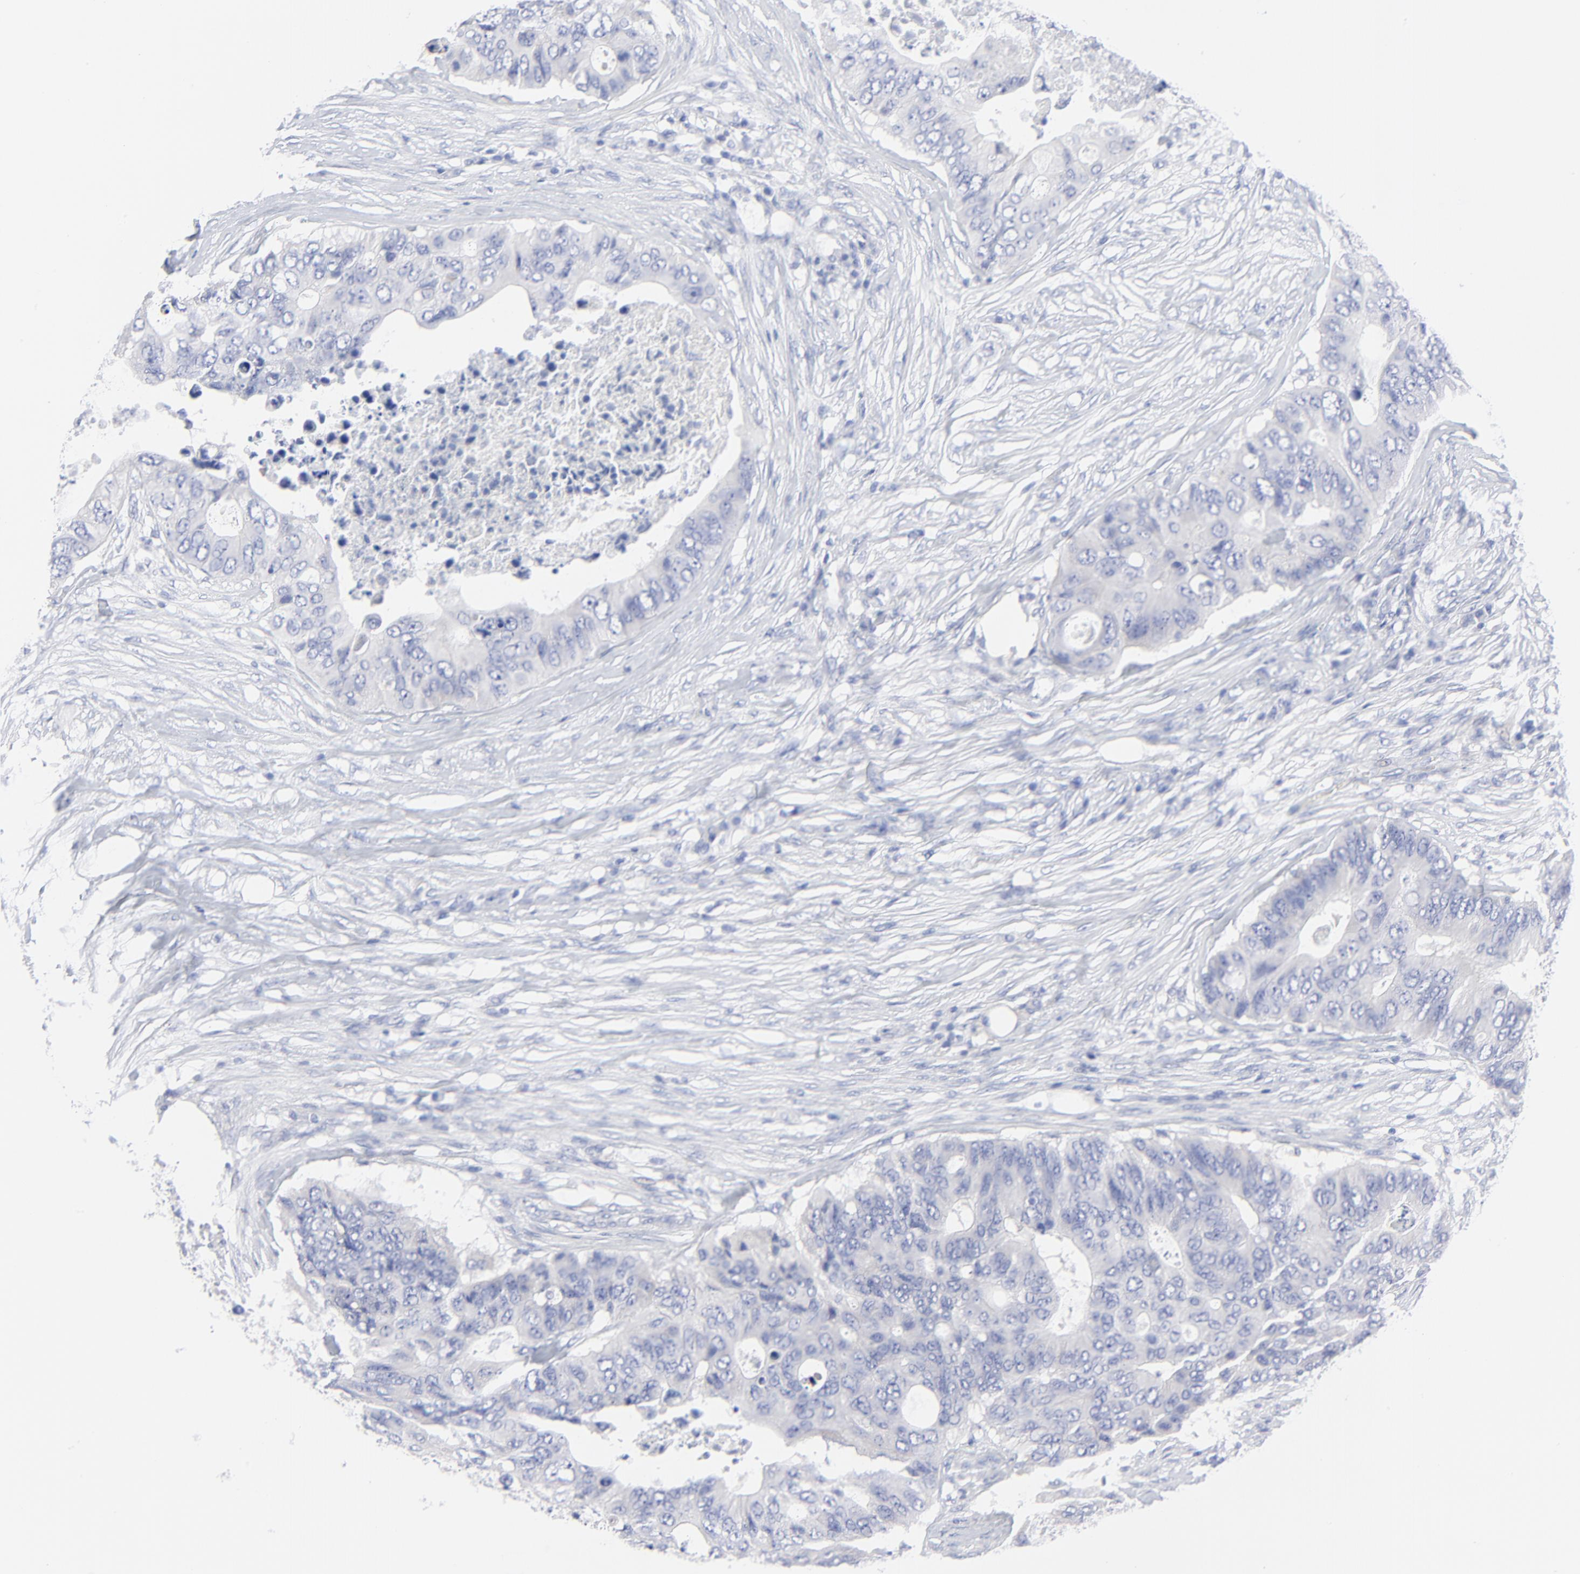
{"staining": {"intensity": "negative", "quantity": "none", "location": "none"}, "tissue": "colorectal cancer", "cell_type": "Tumor cells", "image_type": "cancer", "snomed": [{"axis": "morphology", "description": "Adenocarcinoma, NOS"}, {"axis": "topography", "description": "Colon"}], "caption": "The image shows no staining of tumor cells in colorectal cancer (adenocarcinoma).", "gene": "PSD3", "patient": {"sex": "male", "age": 71}}